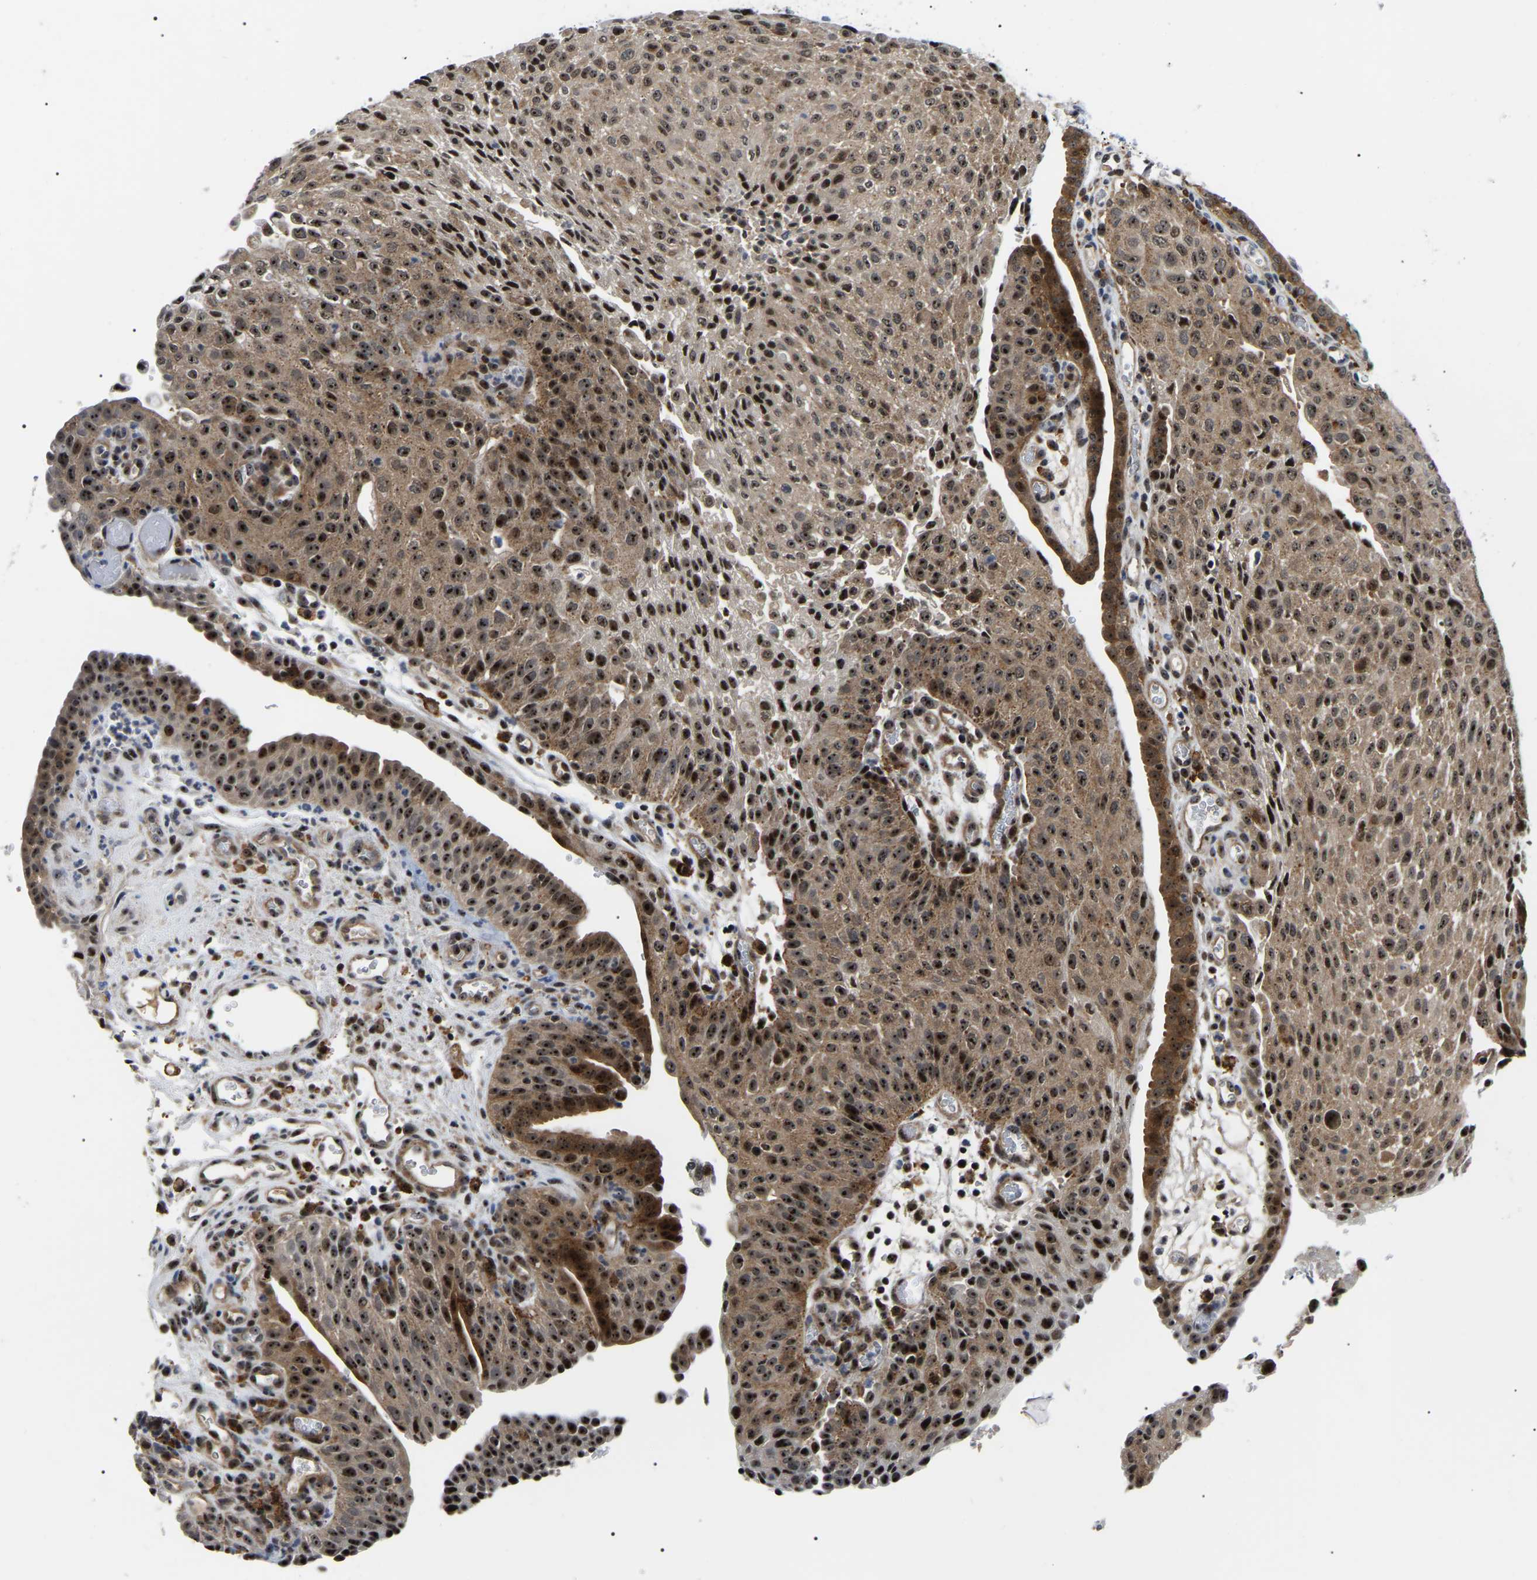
{"staining": {"intensity": "strong", "quantity": ">75%", "location": "cytoplasmic/membranous,nuclear"}, "tissue": "urothelial cancer", "cell_type": "Tumor cells", "image_type": "cancer", "snomed": [{"axis": "morphology", "description": "Urothelial carcinoma, Low grade"}, {"axis": "morphology", "description": "Urothelial carcinoma, High grade"}, {"axis": "topography", "description": "Urinary bladder"}], "caption": "DAB (3,3'-diaminobenzidine) immunohistochemical staining of human urothelial cancer exhibits strong cytoplasmic/membranous and nuclear protein expression in about >75% of tumor cells.", "gene": "RRP1B", "patient": {"sex": "male", "age": 35}}